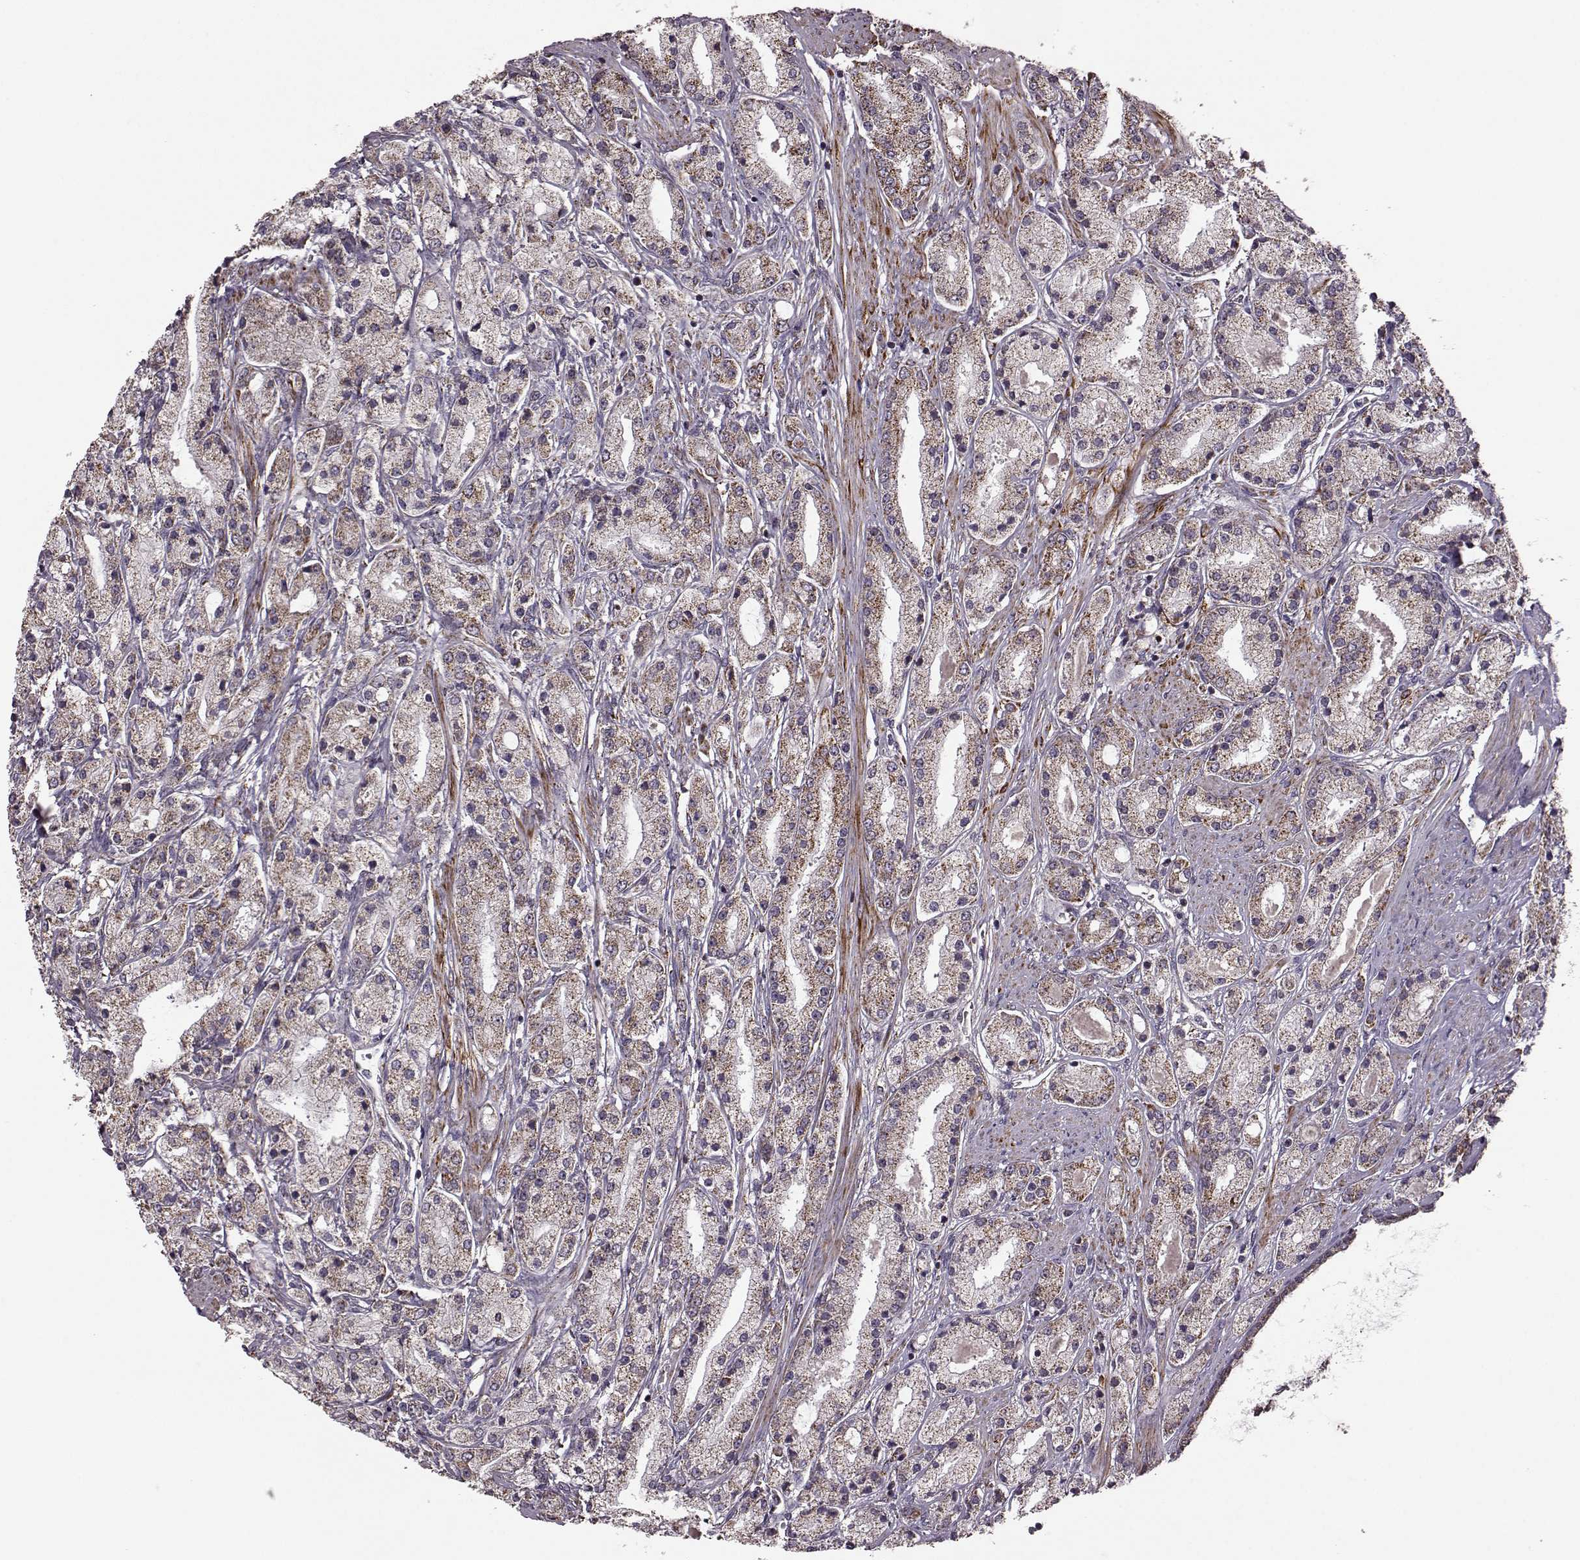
{"staining": {"intensity": "strong", "quantity": ">75%", "location": "cytoplasmic/membranous"}, "tissue": "prostate cancer", "cell_type": "Tumor cells", "image_type": "cancer", "snomed": [{"axis": "morphology", "description": "Adenocarcinoma, High grade"}, {"axis": "topography", "description": "Prostate"}], "caption": "Approximately >75% of tumor cells in adenocarcinoma (high-grade) (prostate) demonstrate strong cytoplasmic/membranous protein expression as visualized by brown immunohistochemical staining.", "gene": "PUDP", "patient": {"sex": "male", "age": 67}}